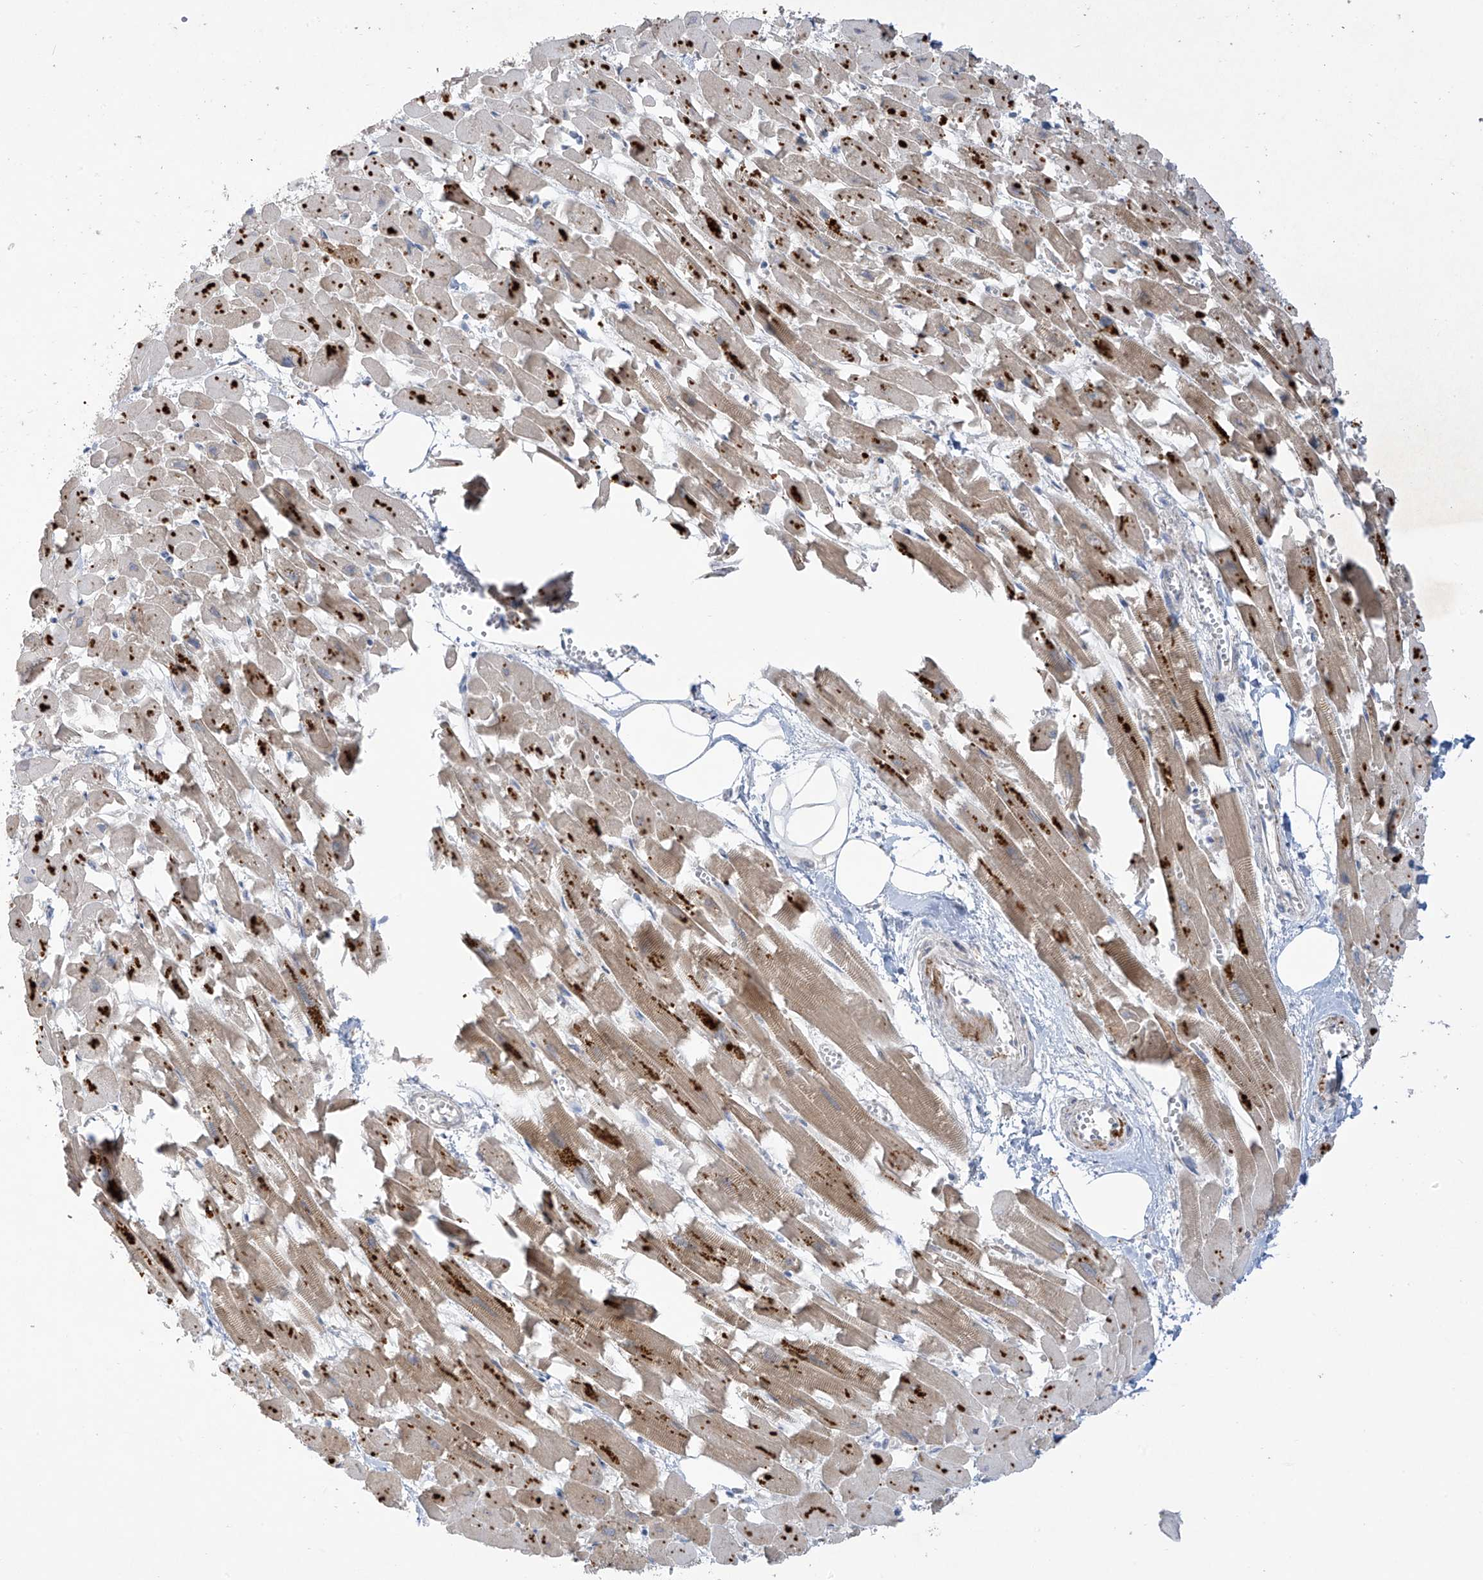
{"staining": {"intensity": "moderate", "quantity": ">75%", "location": "cytoplasmic/membranous"}, "tissue": "heart muscle", "cell_type": "Cardiomyocytes", "image_type": "normal", "snomed": [{"axis": "morphology", "description": "Normal tissue, NOS"}, {"axis": "topography", "description": "Heart"}], "caption": "Immunohistochemistry (IHC) (DAB) staining of normal heart muscle shows moderate cytoplasmic/membranous protein expression in approximately >75% of cardiomyocytes.", "gene": "ANGEL2", "patient": {"sex": "female", "age": 64}}